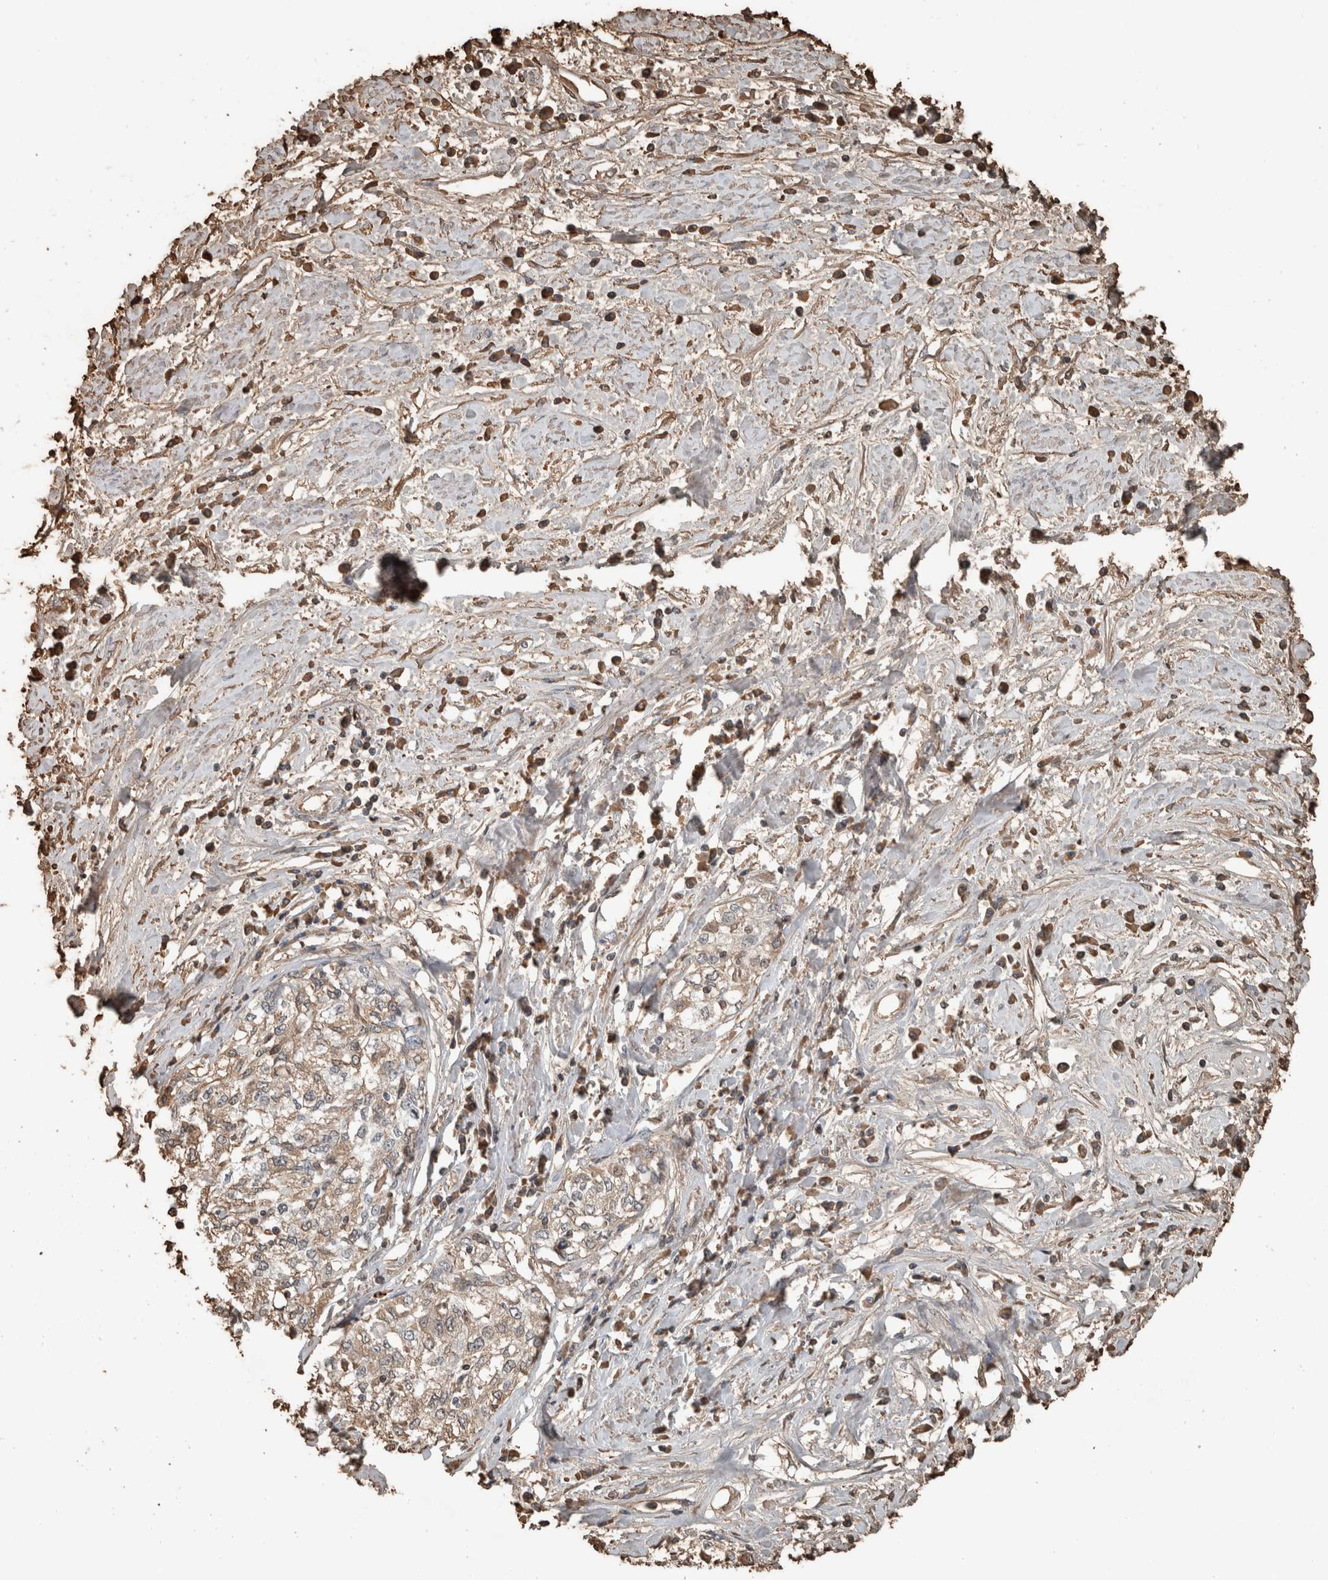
{"staining": {"intensity": "weak", "quantity": ">75%", "location": "cytoplasmic/membranous"}, "tissue": "cervical cancer", "cell_type": "Tumor cells", "image_type": "cancer", "snomed": [{"axis": "morphology", "description": "Squamous cell carcinoma, NOS"}, {"axis": "topography", "description": "Cervix"}], "caption": "Immunohistochemistry (DAB) staining of squamous cell carcinoma (cervical) exhibits weak cytoplasmic/membranous protein staining in about >75% of tumor cells.", "gene": "USP34", "patient": {"sex": "female", "age": 57}}